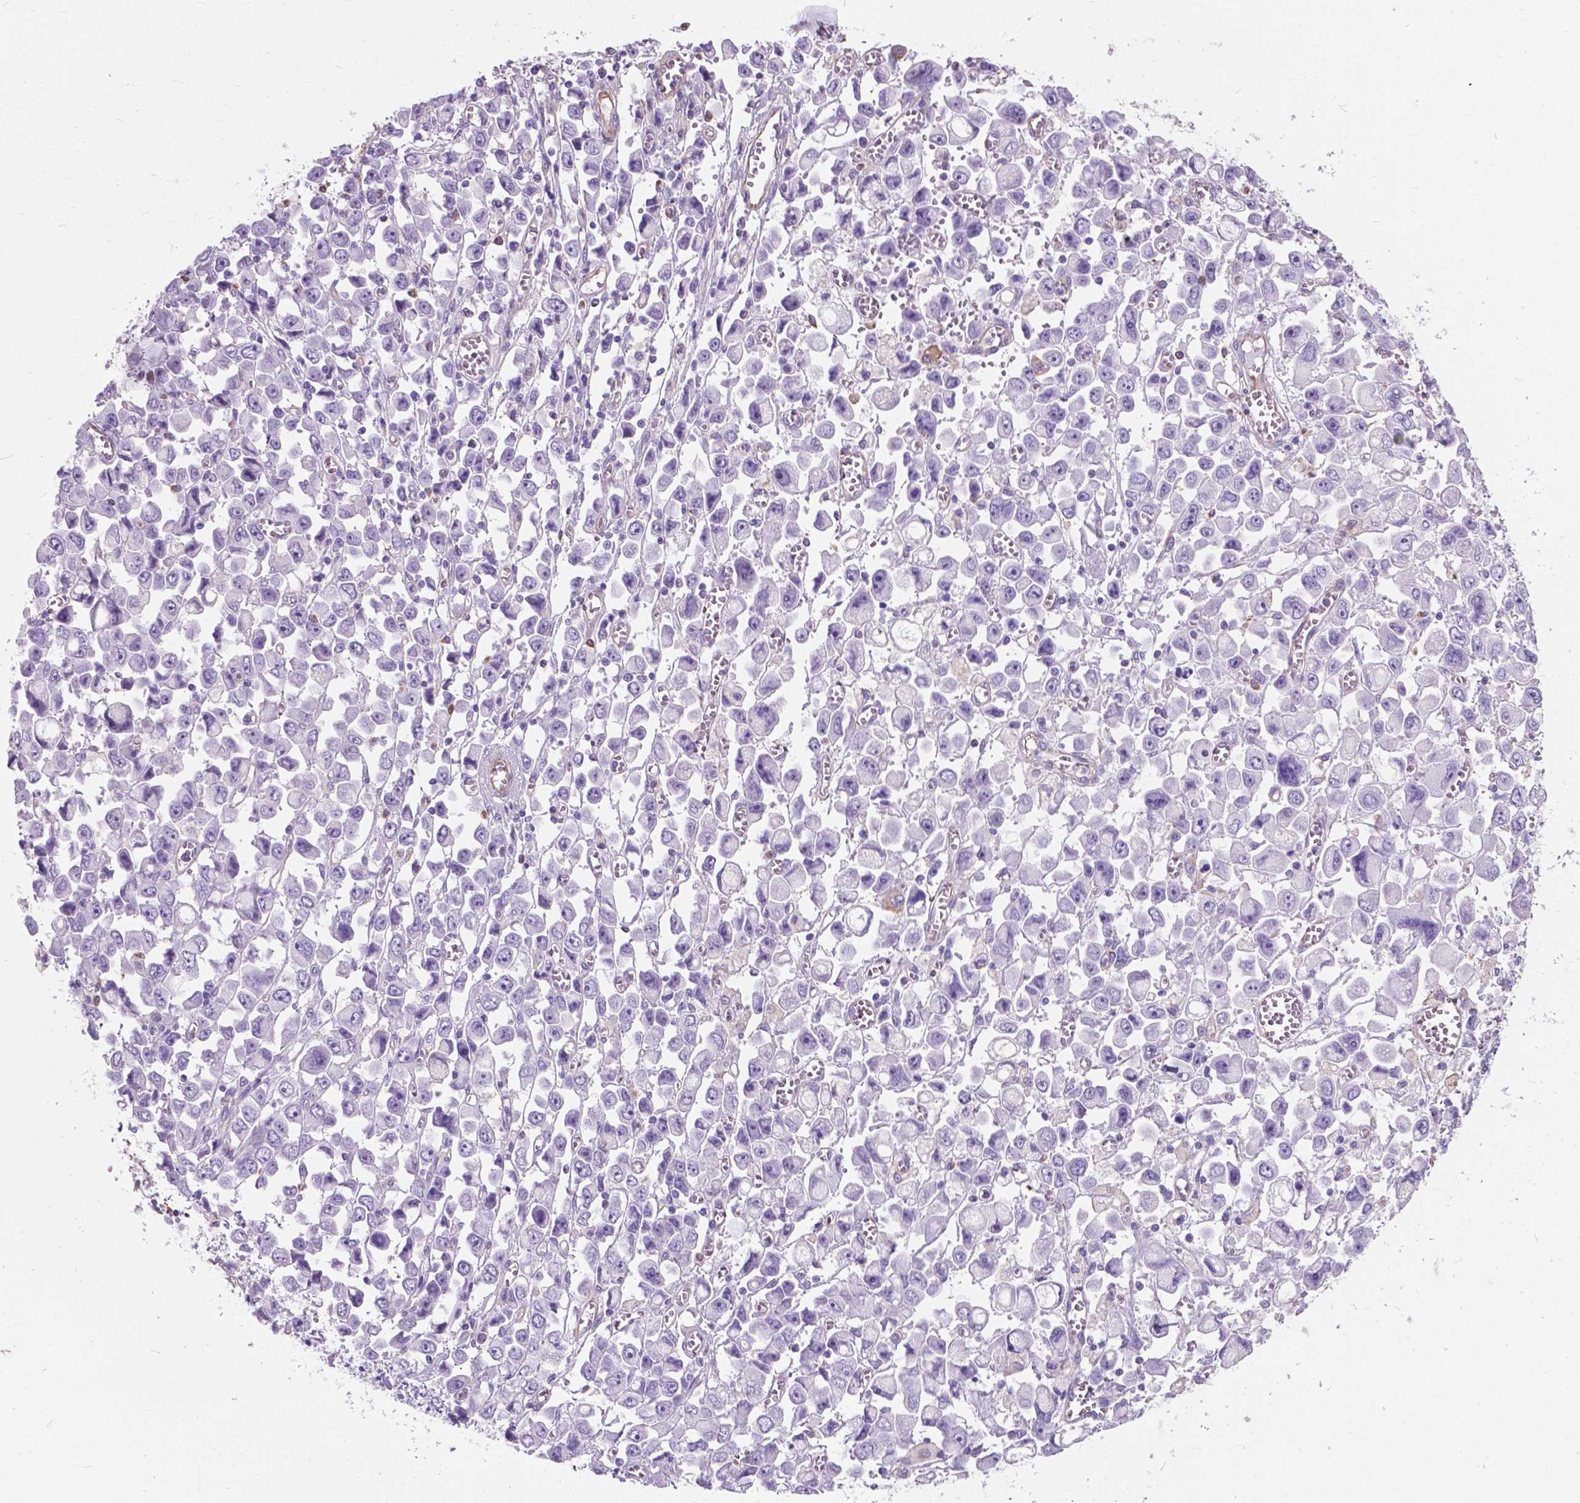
{"staining": {"intensity": "negative", "quantity": "none", "location": "none"}, "tissue": "stomach cancer", "cell_type": "Tumor cells", "image_type": "cancer", "snomed": [{"axis": "morphology", "description": "Adenocarcinoma, NOS"}, {"axis": "topography", "description": "Stomach, upper"}], "caption": "Immunohistochemistry micrograph of human stomach cancer stained for a protein (brown), which displays no expression in tumor cells.", "gene": "AMOT", "patient": {"sex": "male", "age": 70}}